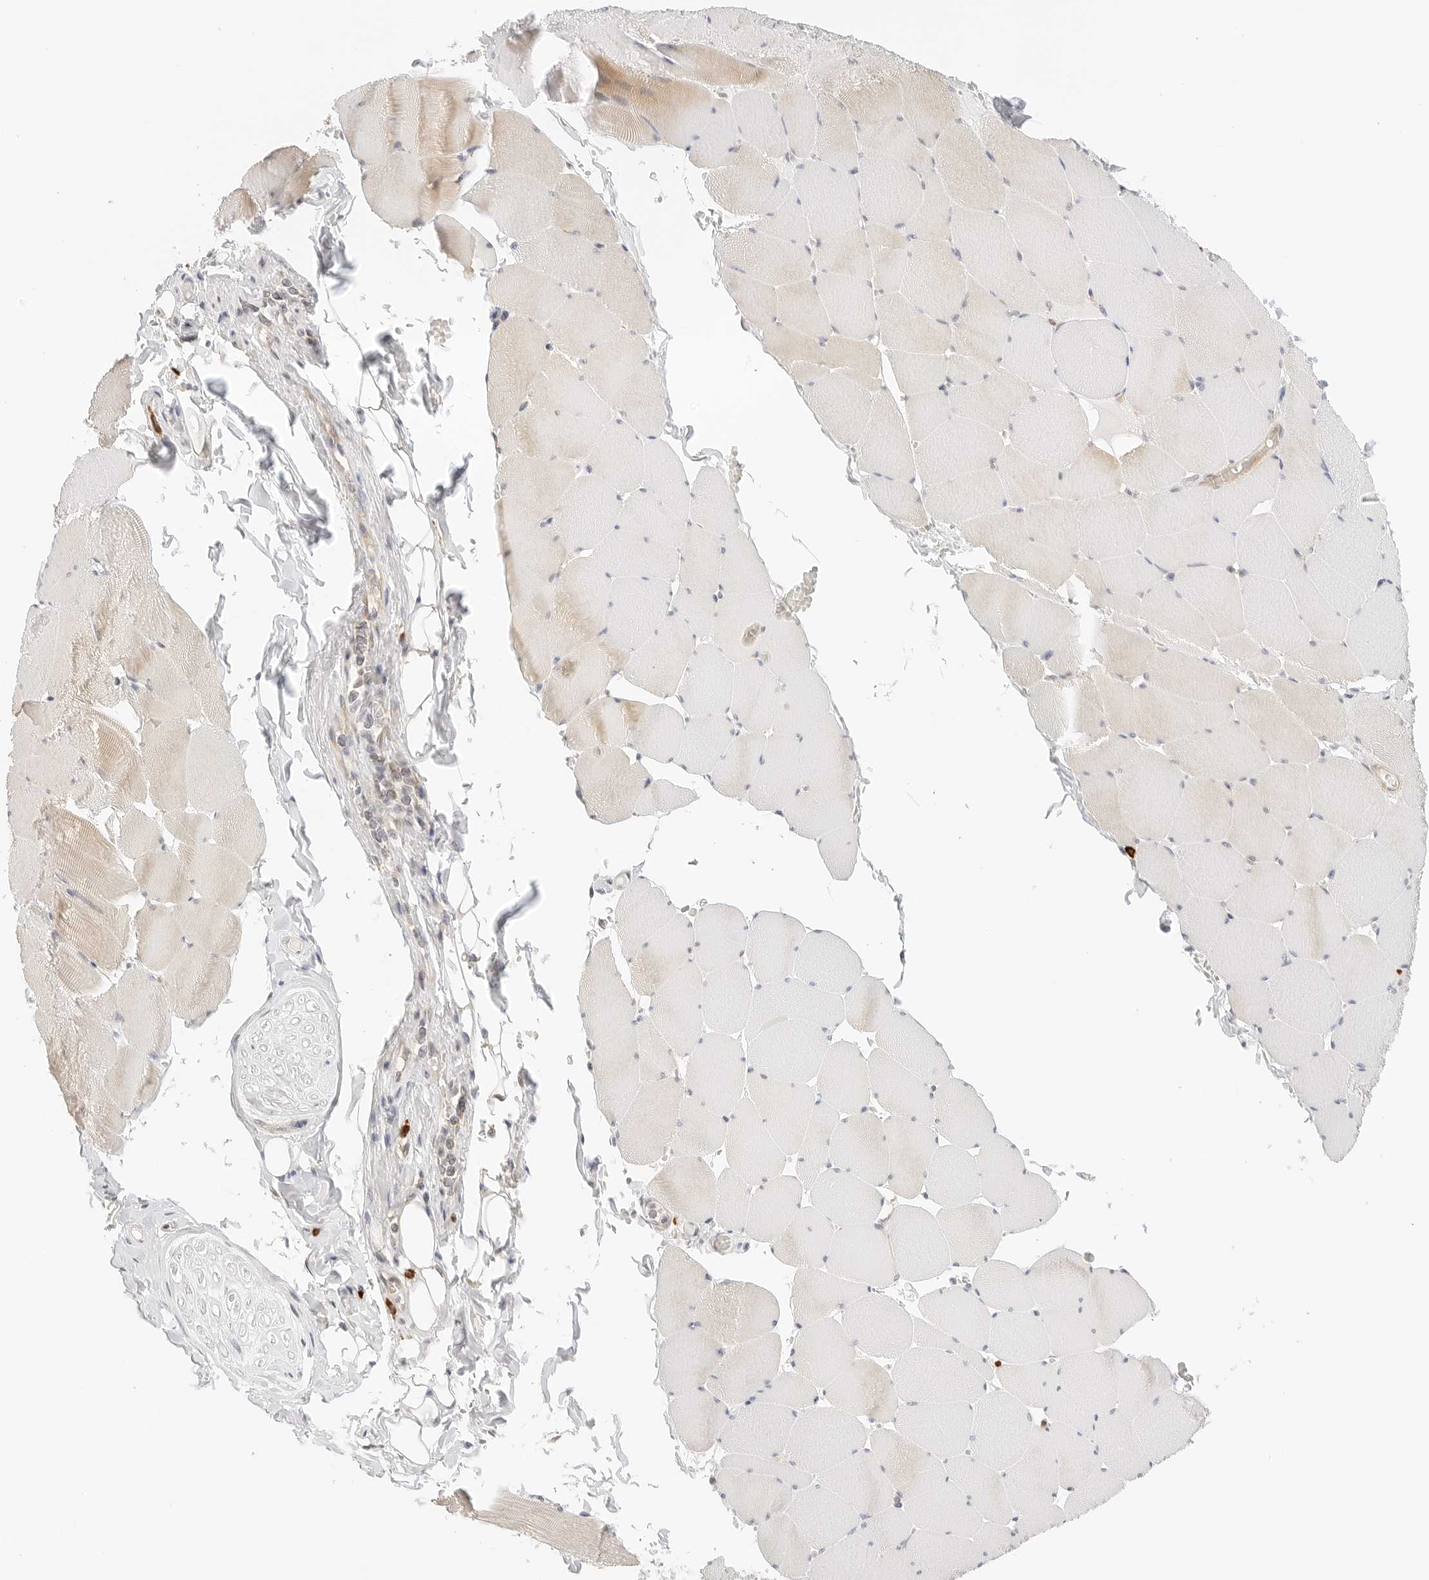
{"staining": {"intensity": "weak", "quantity": "<25%", "location": "cytoplasmic/membranous"}, "tissue": "skeletal muscle", "cell_type": "Myocytes", "image_type": "normal", "snomed": [{"axis": "morphology", "description": "Normal tissue, NOS"}, {"axis": "topography", "description": "Skeletal muscle"}], "caption": "High power microscopy photomicrograph of an immunohistochemistry (IHC) image of unremarkable skeletal muscle, revealing no significant expression in myocytes. Nuclei are stained in blue.", "gene": "TEKT2", "patient": {"sex": "male", "age": 62}}